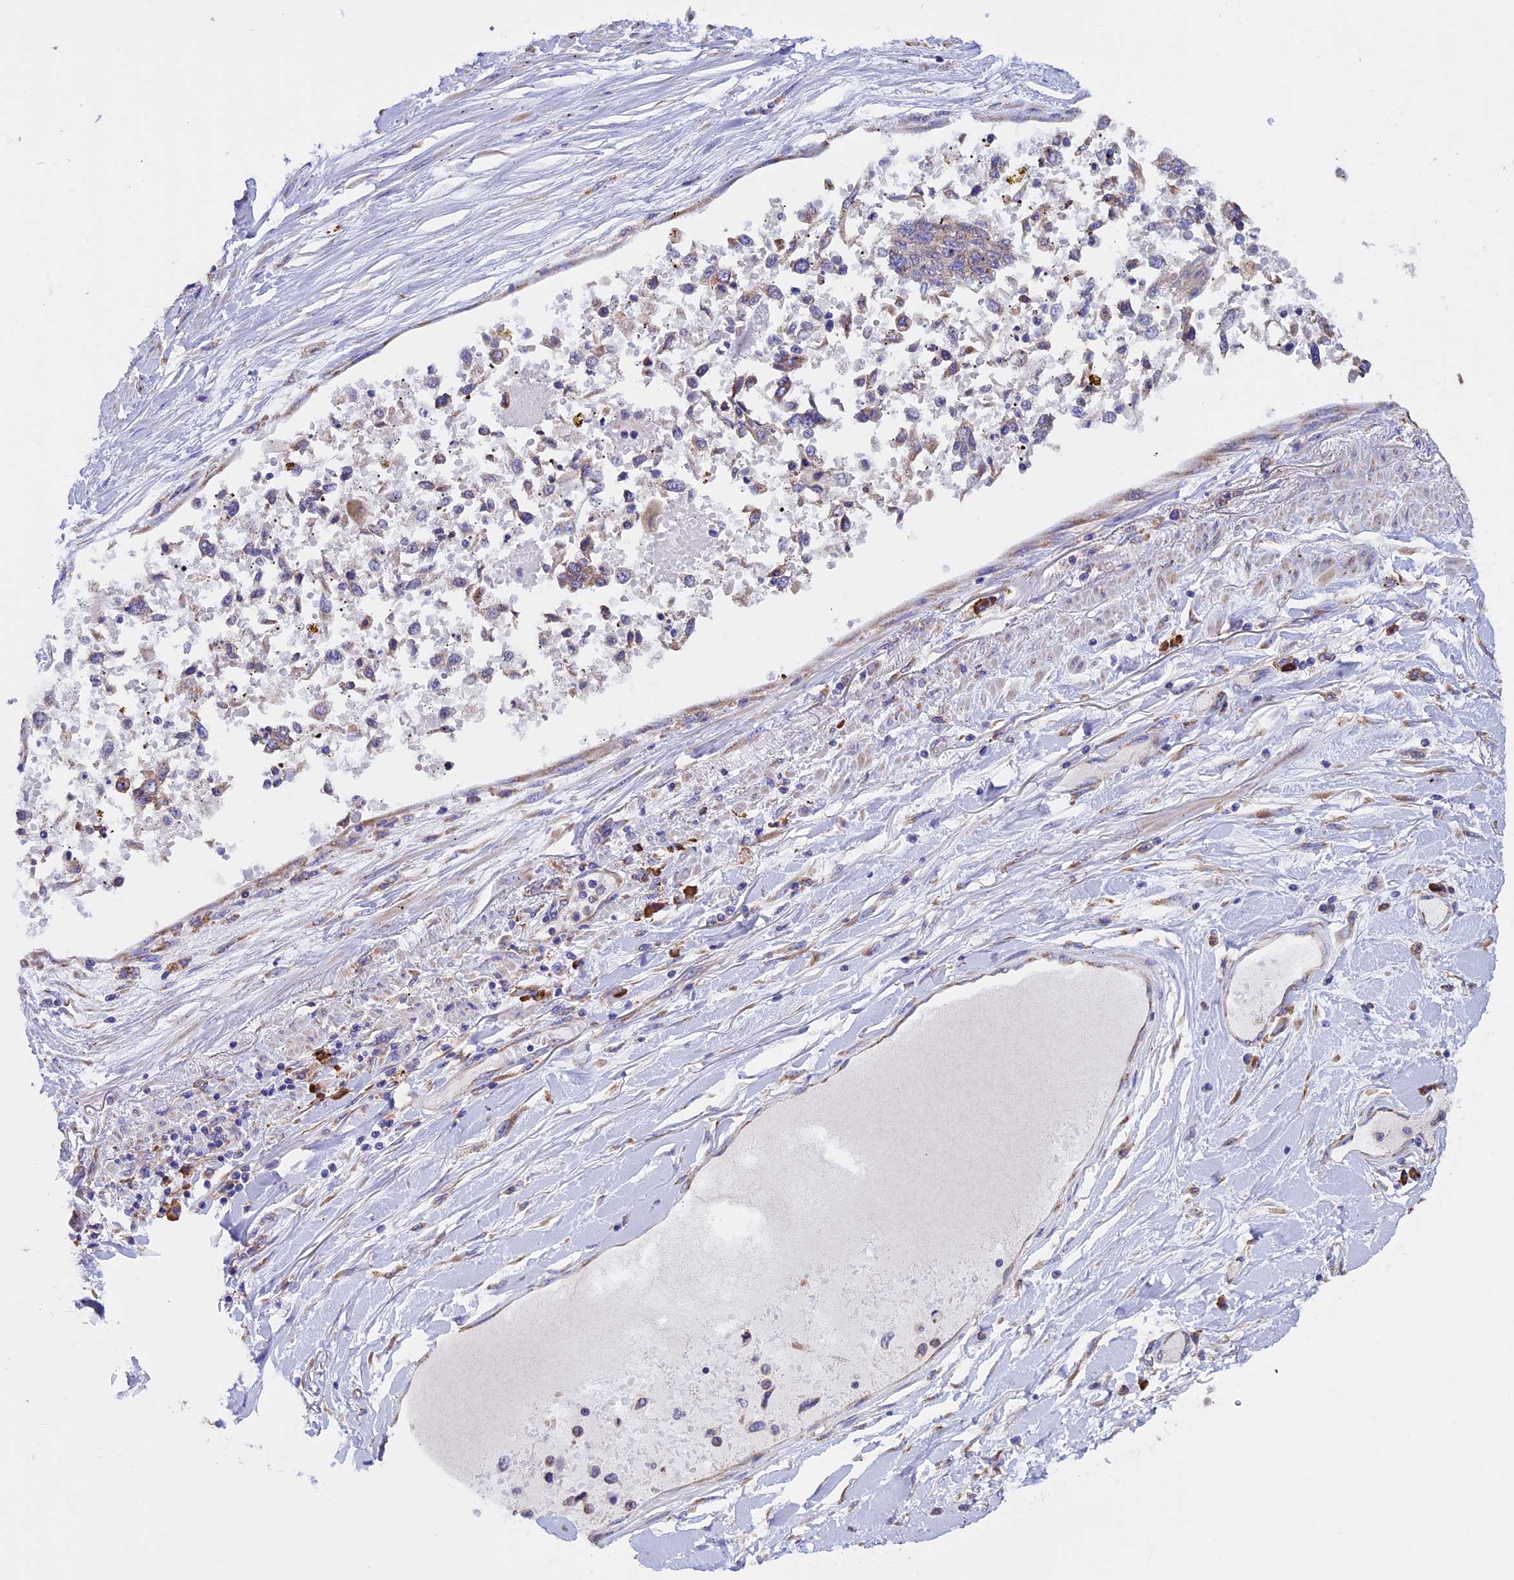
{"staining": {"intensity": "moderate", "quantity": ">75%", "location": "cytoplasmic/membranous"}, "tissue": "lung cancer", "cell_type": "Tumor cells", "image_type": "cancer", "snomed": [{"axis": "morphology", "description": "Normal tissue, NOS"}, {"axis": "morphology", "description": "Squamous cell carcinoma, NOS"}, {"axis": "topography", "description": "Cartilage tissue"}, {"axis": "topography", "description": "Bronchus"}, {"axis": "topography", "description": "Lung"}, {"axis": "topography", "description": "Peripheral nerve tissue"}], "caption": "The histopathology image demonstrates immunohistochemical staining of lung cancer. There is moderate cytoplasmic/membranous expression is appreciated in about >75% of tumor cells.", "gene": "BTBD3", "patient": {"sex": "female", "age": 49}}